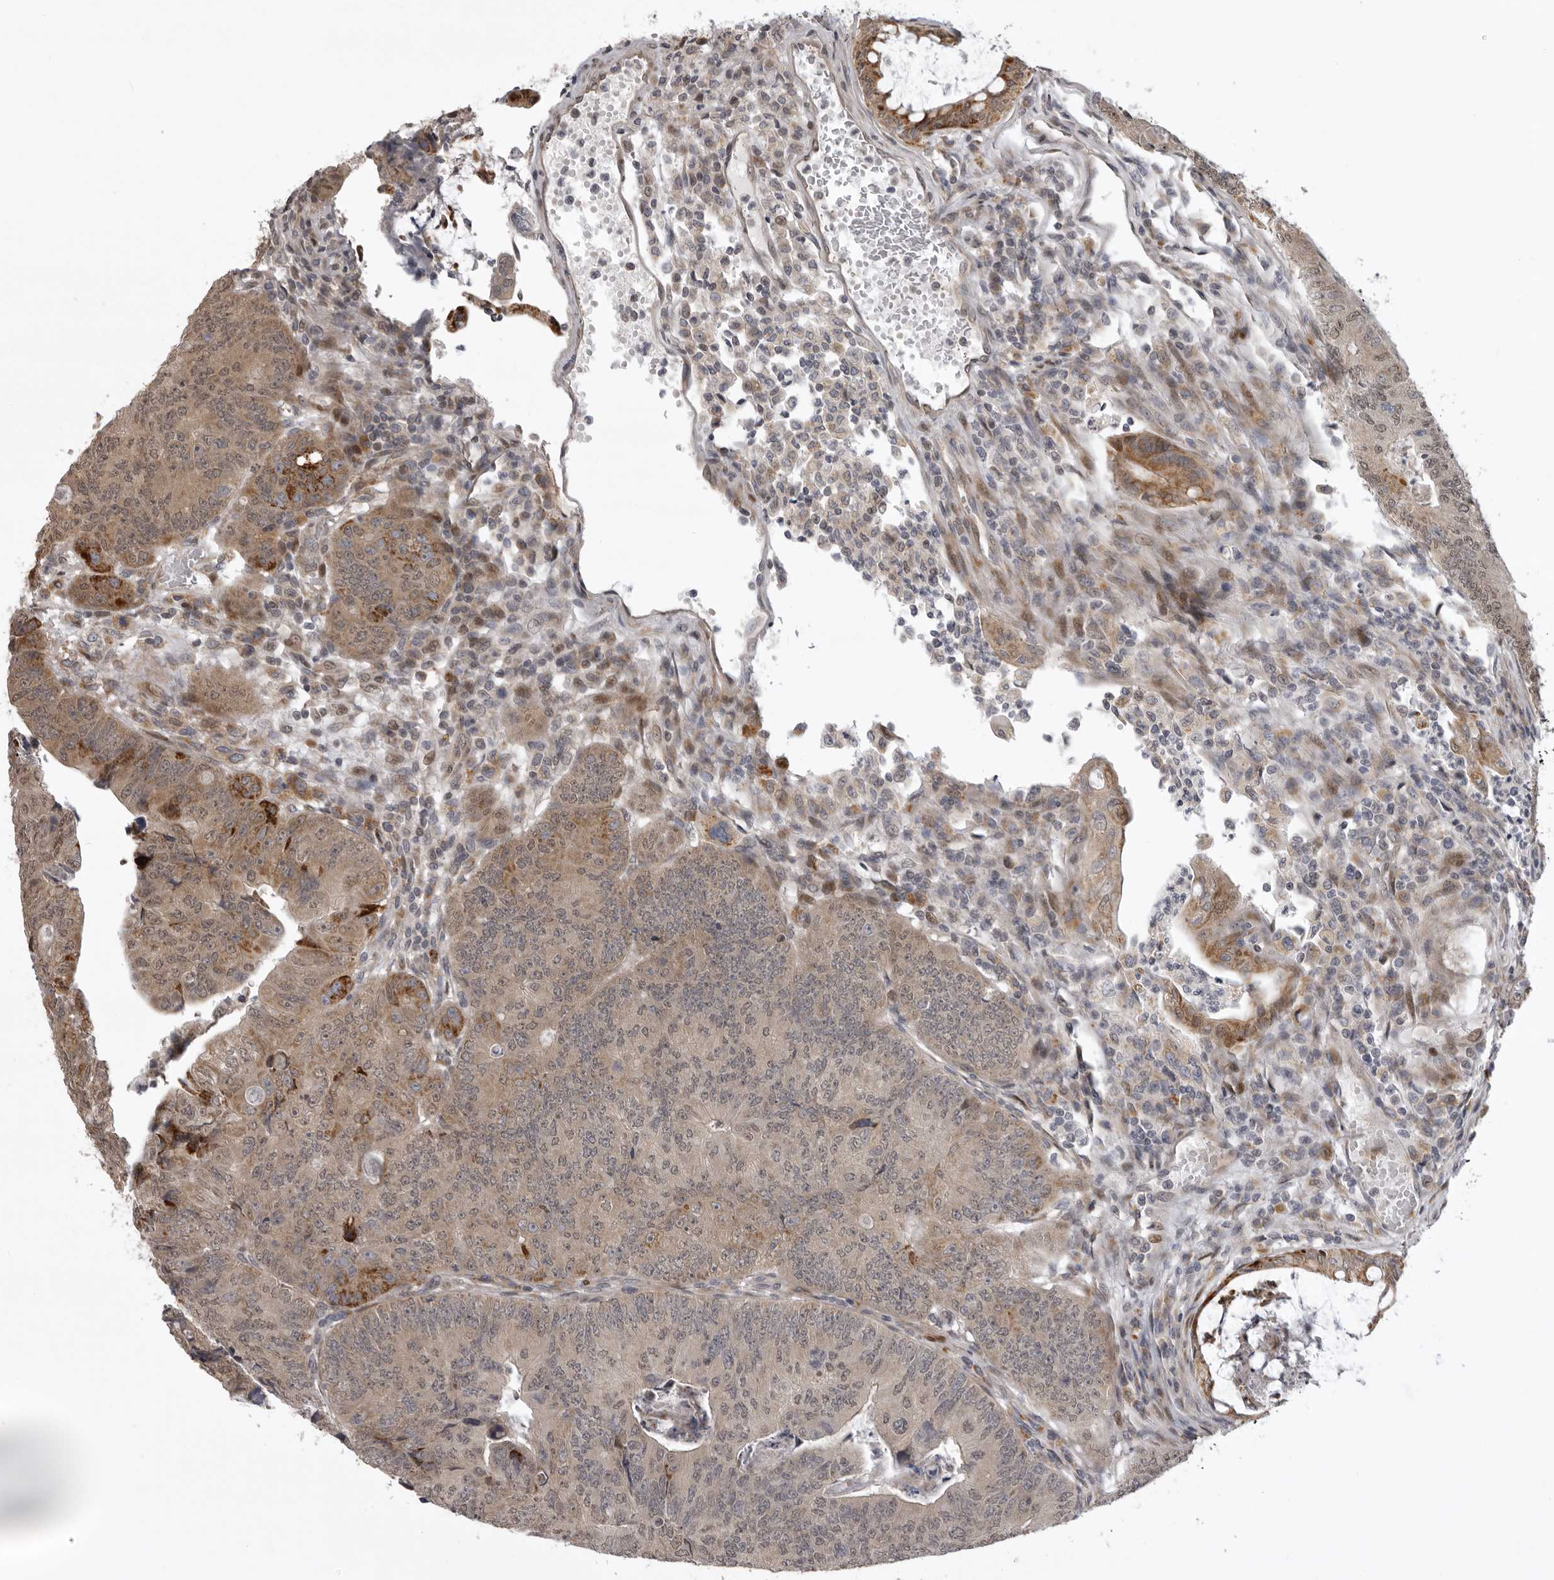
{"staining": {"intensity": "moderate", "quantity": "25%-75%", "location": "cytoplasmic/membranous"}, "tissue": "colorectal cancer", "cell_type": "Tumor cells", "image_type": "cancer", "snomed": [{"axis": "morphology", "description": "Adenocarcinoma, NOS"}, {"axis": "topography", "description": "Colon"}], "caption": "An immunohistochemistry micrograph of tumor tissue is shown. Protein staining in brown labels moderate cytoplasmic/membranous positivity in colorectal cancer (adenocarcinoma) within tumor cells.", "gene": "C1orf109", "patient": {"sex": "female", "age": 67}}